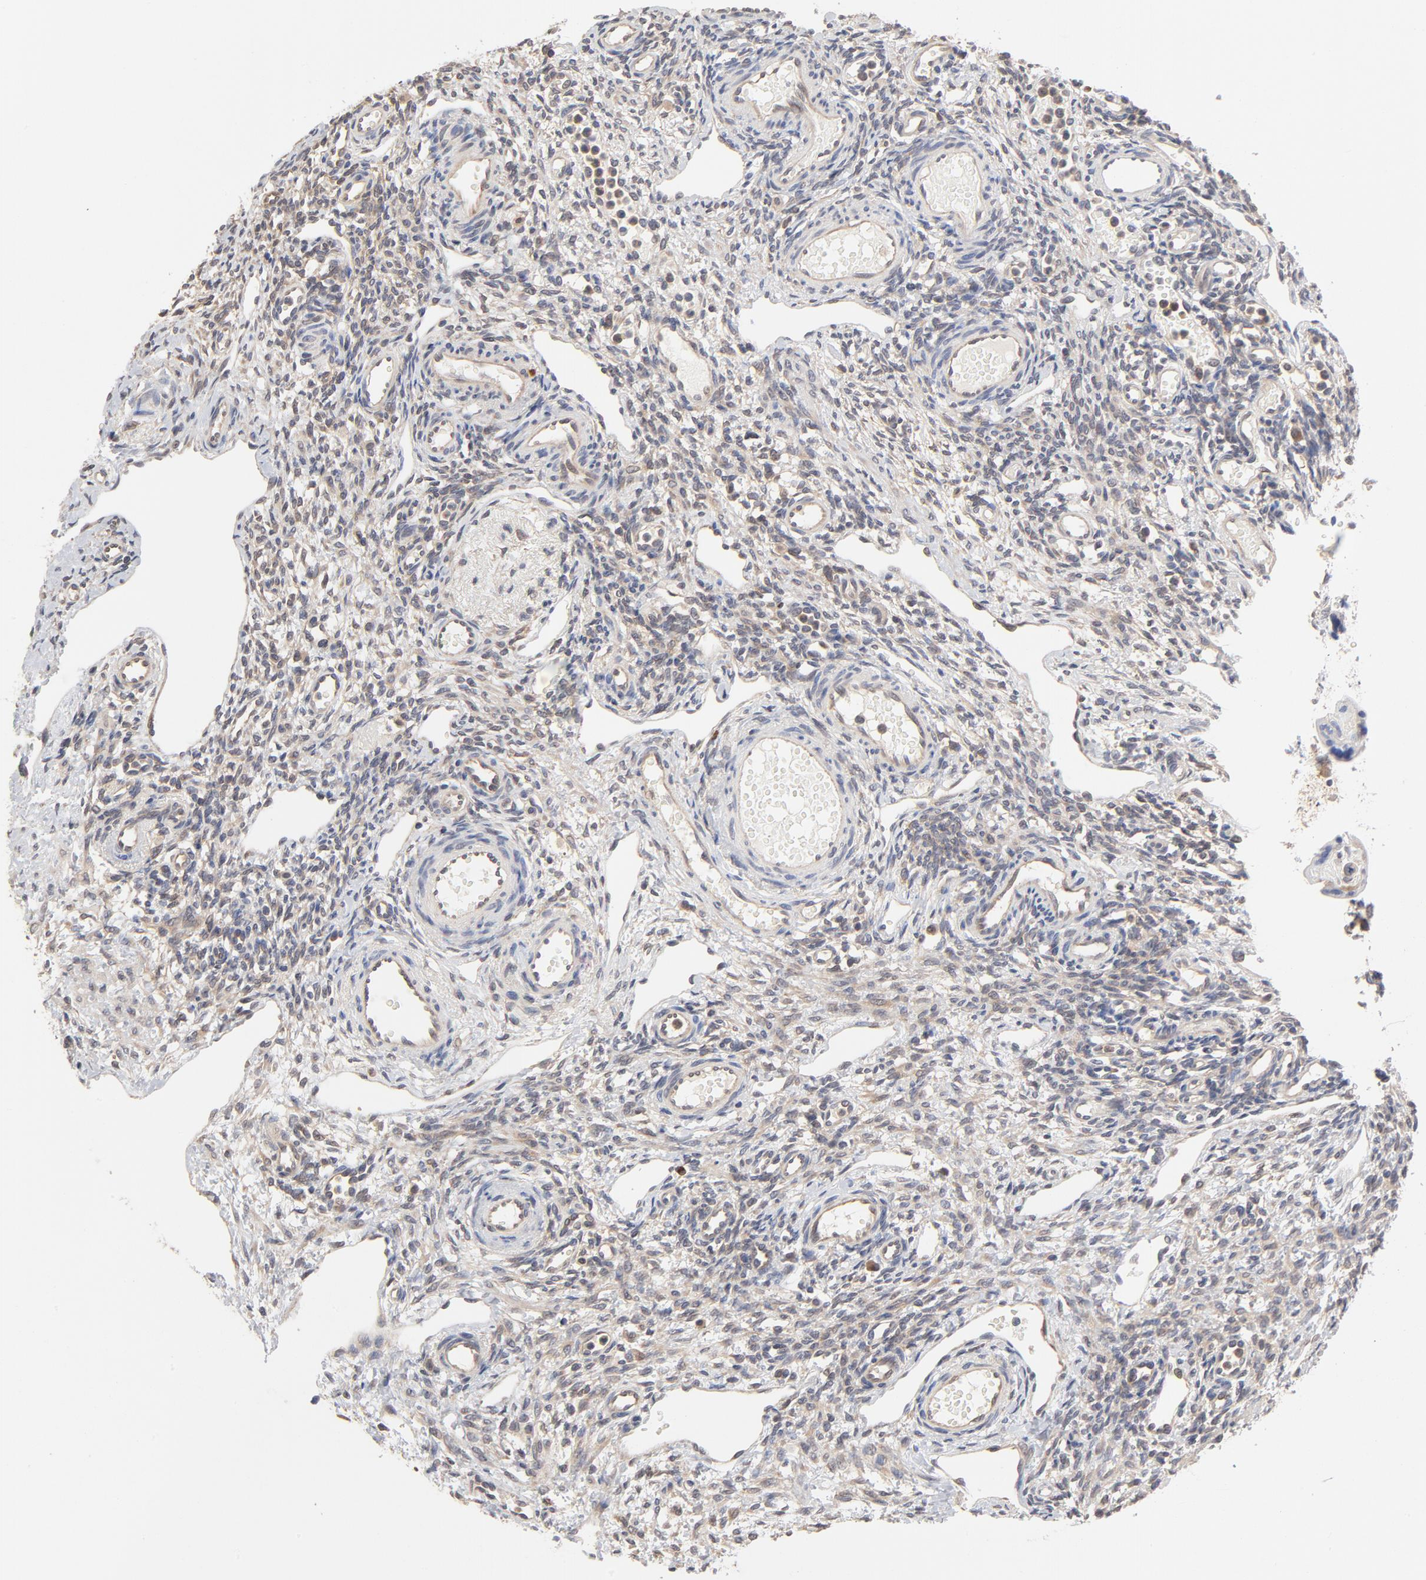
{"staining": {"intensity": "weak", "quantity": ">75%", "location": "cytoplasmic/membranous"}, "tissue": "ovary", "cell_type": "Follicle cells", "image_type": "normal", "snomed": [{"axis": "morphology", "description": "Normal tissue, NOS"}, {"axis": "topography", "description": "Ovary"}], "caption": "A brown stain highlights weak cytoplasmic/membranous staining of a protein in follicle cells of unremarkable human ovary. (brown staining indicates protein expression, while blue staining denotes nuclei).", "gene": "ASMTL", "patient": {"sex": "female", "age": 33}}